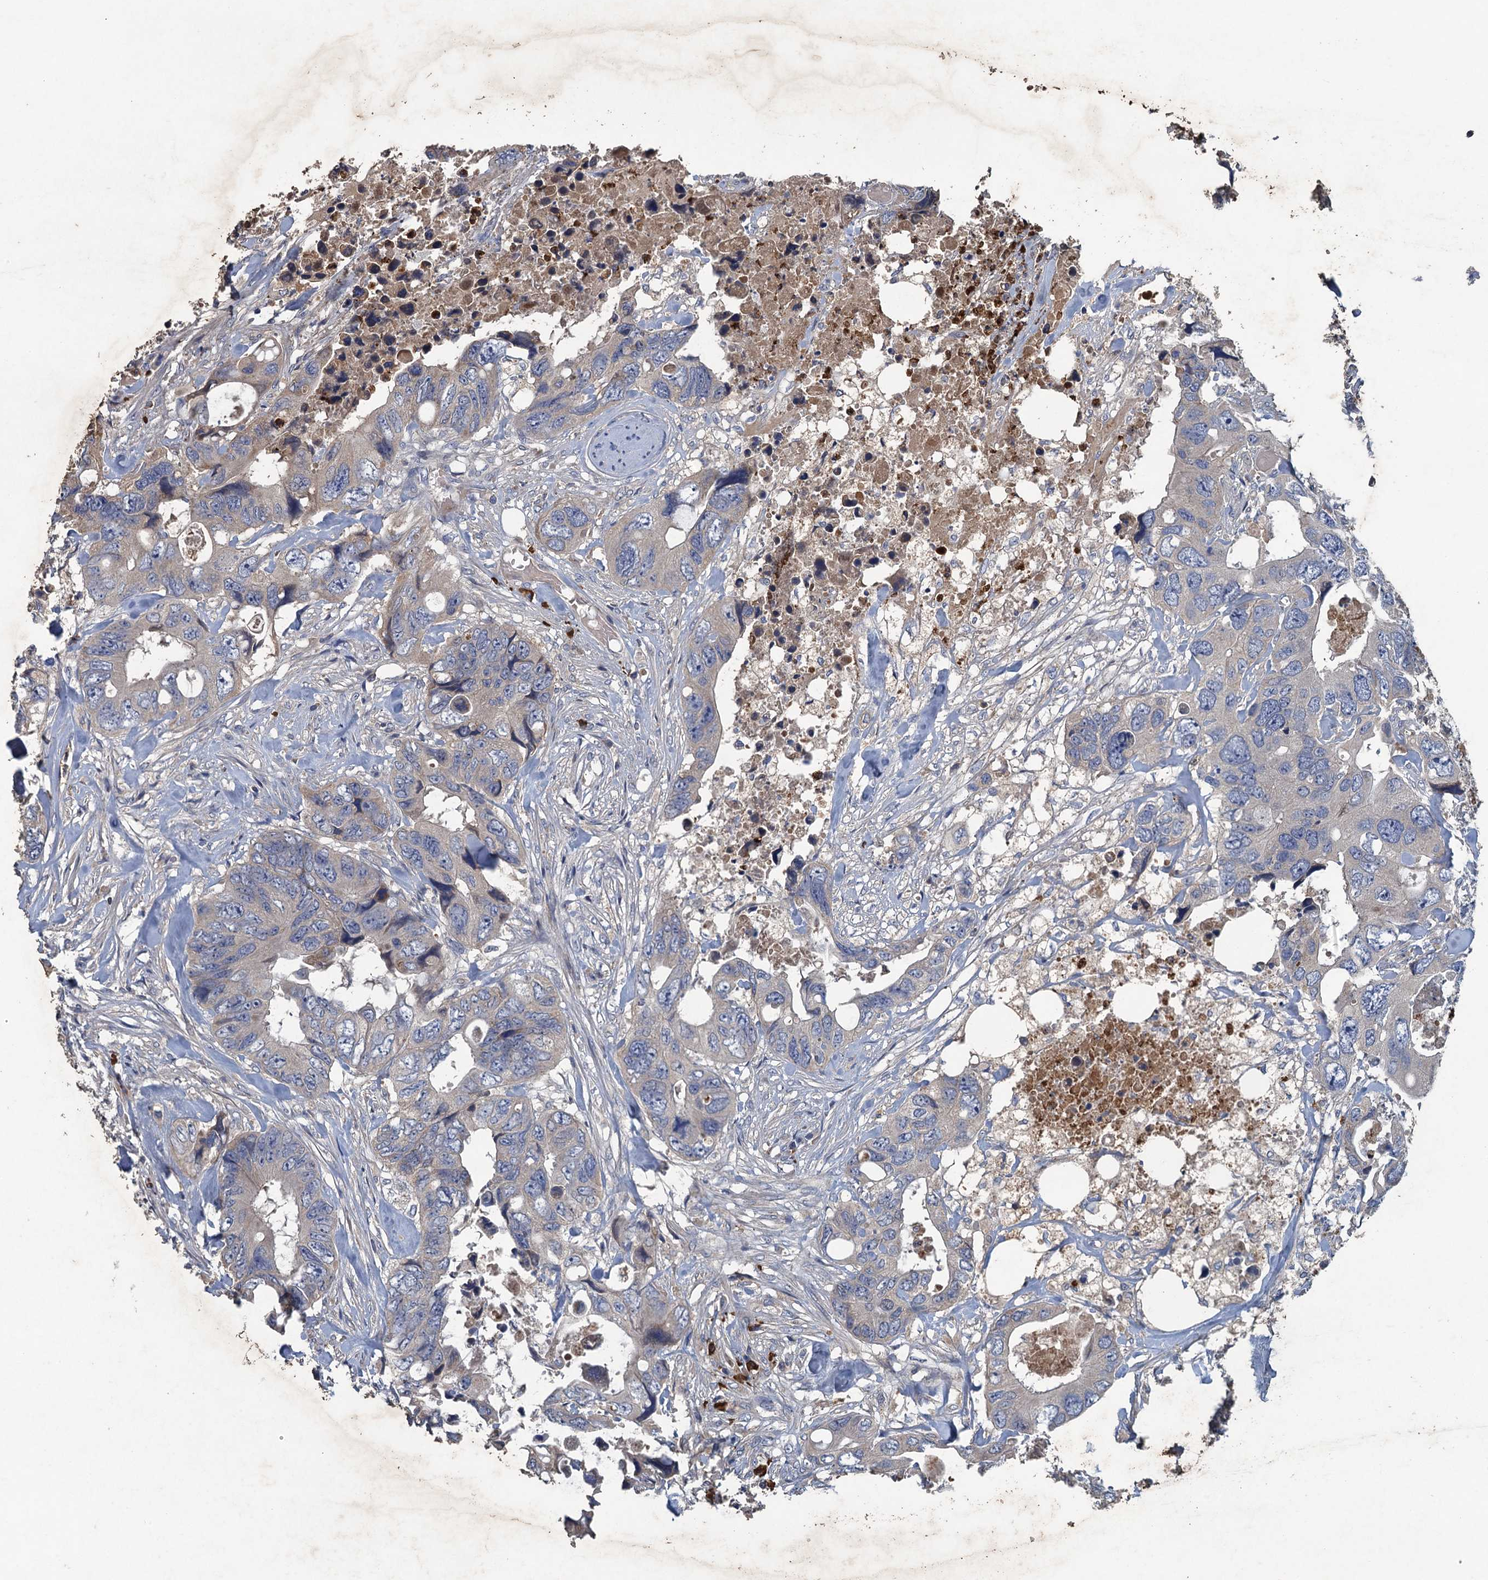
{"staining": {"intensity": "negative", "quantity": "none", "location": "none"}, "tissue": "colorectal cancer", "cell_type": "Tumor cells", "image_type": "cancer", "snomed": [{"axis": "morphology", "description": "Adenocarcinoma, NOS"}, {"axis": "topography", "description": "Rectum"}], "caption": "This histopathology image is of colorectal cancer (adenocarcinoma) stained with immunohistochemistry to label a protein in brown with the nuclei are counter-stained blue. There is no staining in tumor cells.", "gene": "TPCN1", "patient": {"sex": "male", "age": 57}}